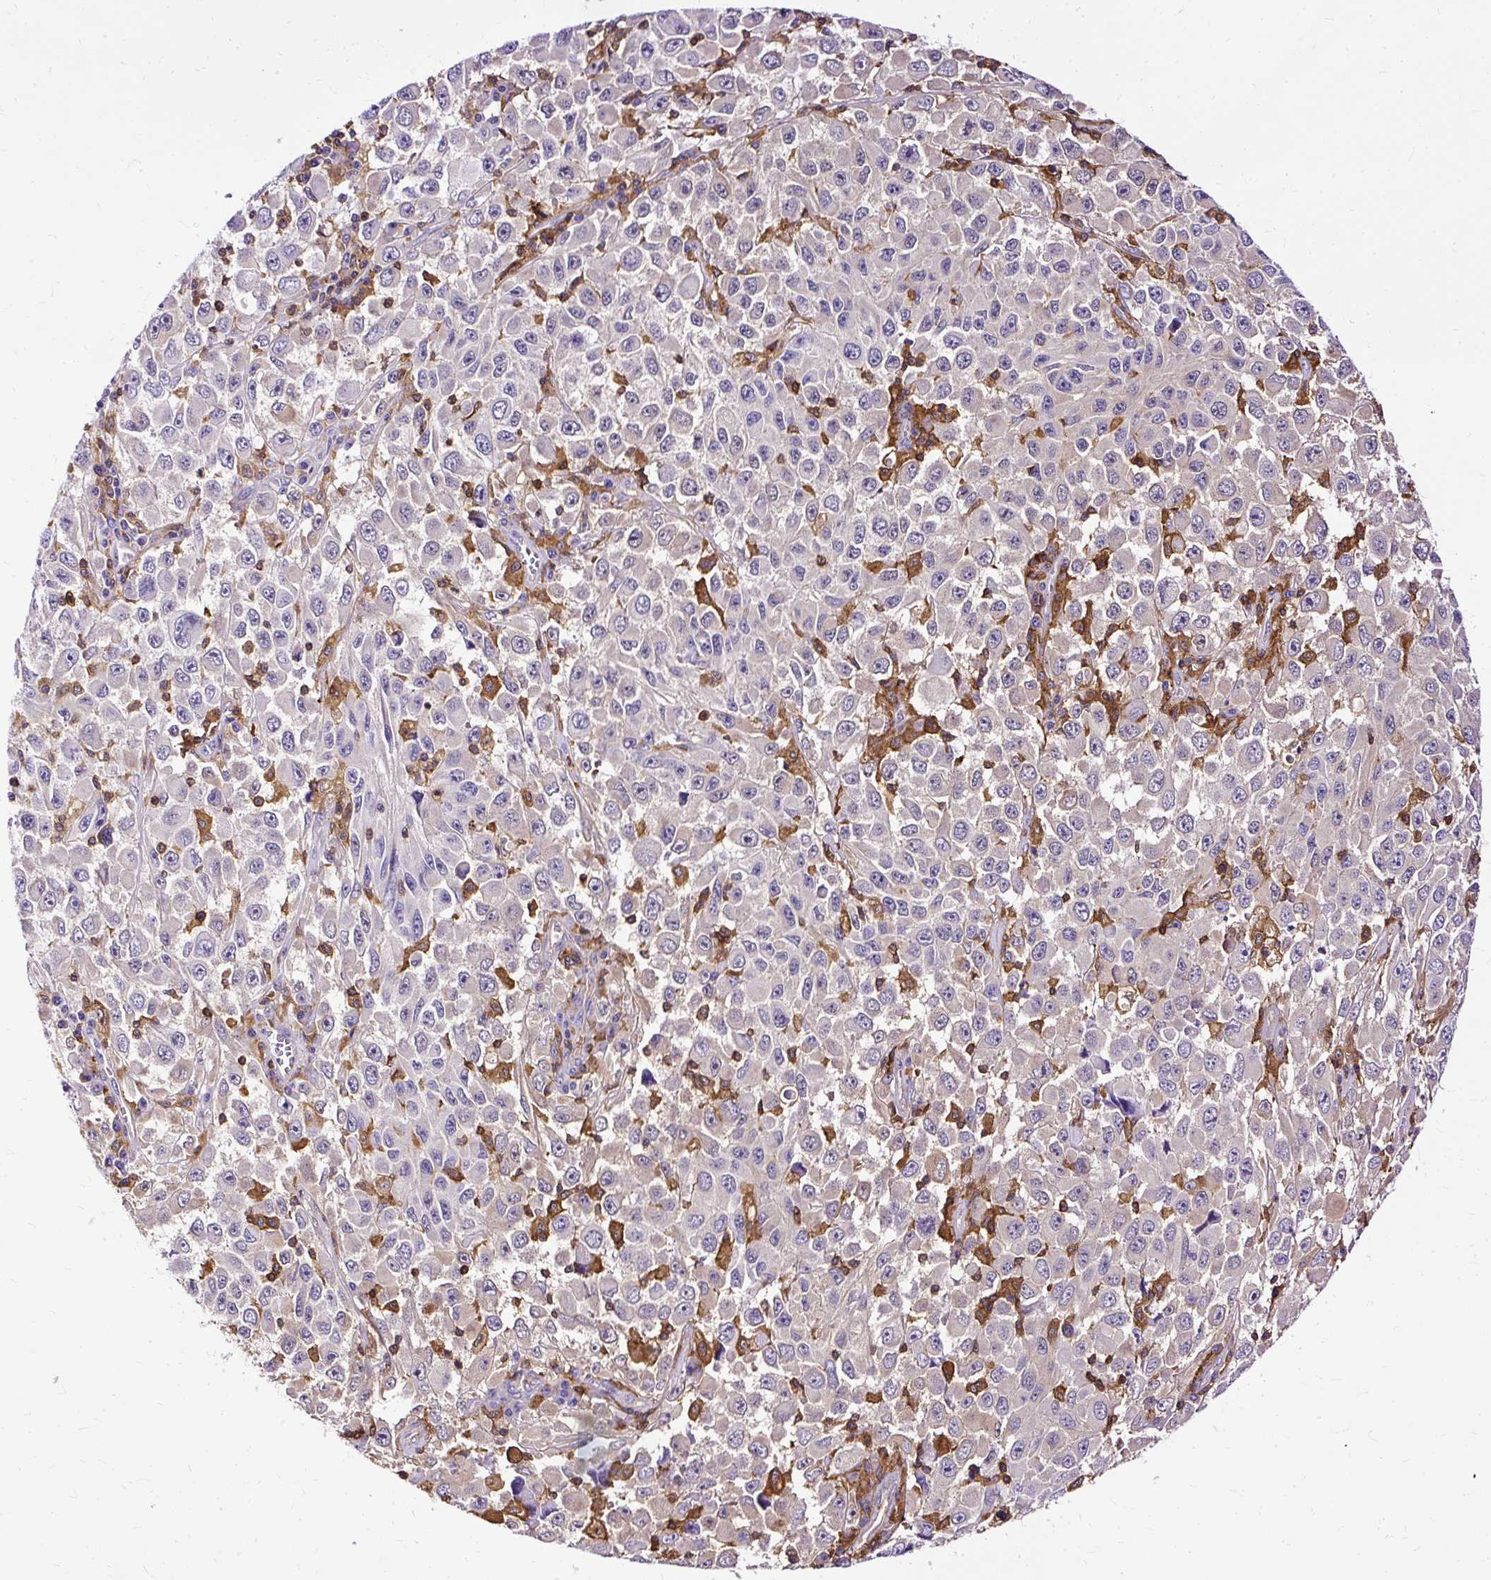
{"staining": {"intensity": "negative", "quantity": "none", "location": "none"}, "tissue": "melanoma", "cell_type": "Tumor cells", "image_type": "cancer", "snomed": [{"axis": "morphology", "description": "Malignant melanoma, Metastatic site"}, {"axis": "topography", "description": "Lymph node"}], "caption": "Tumor cells show no significant protein expression in malignant melanoma (metastatic site).", "gene": "TWF2", "patient": {"sex": "female", "age": 67}}